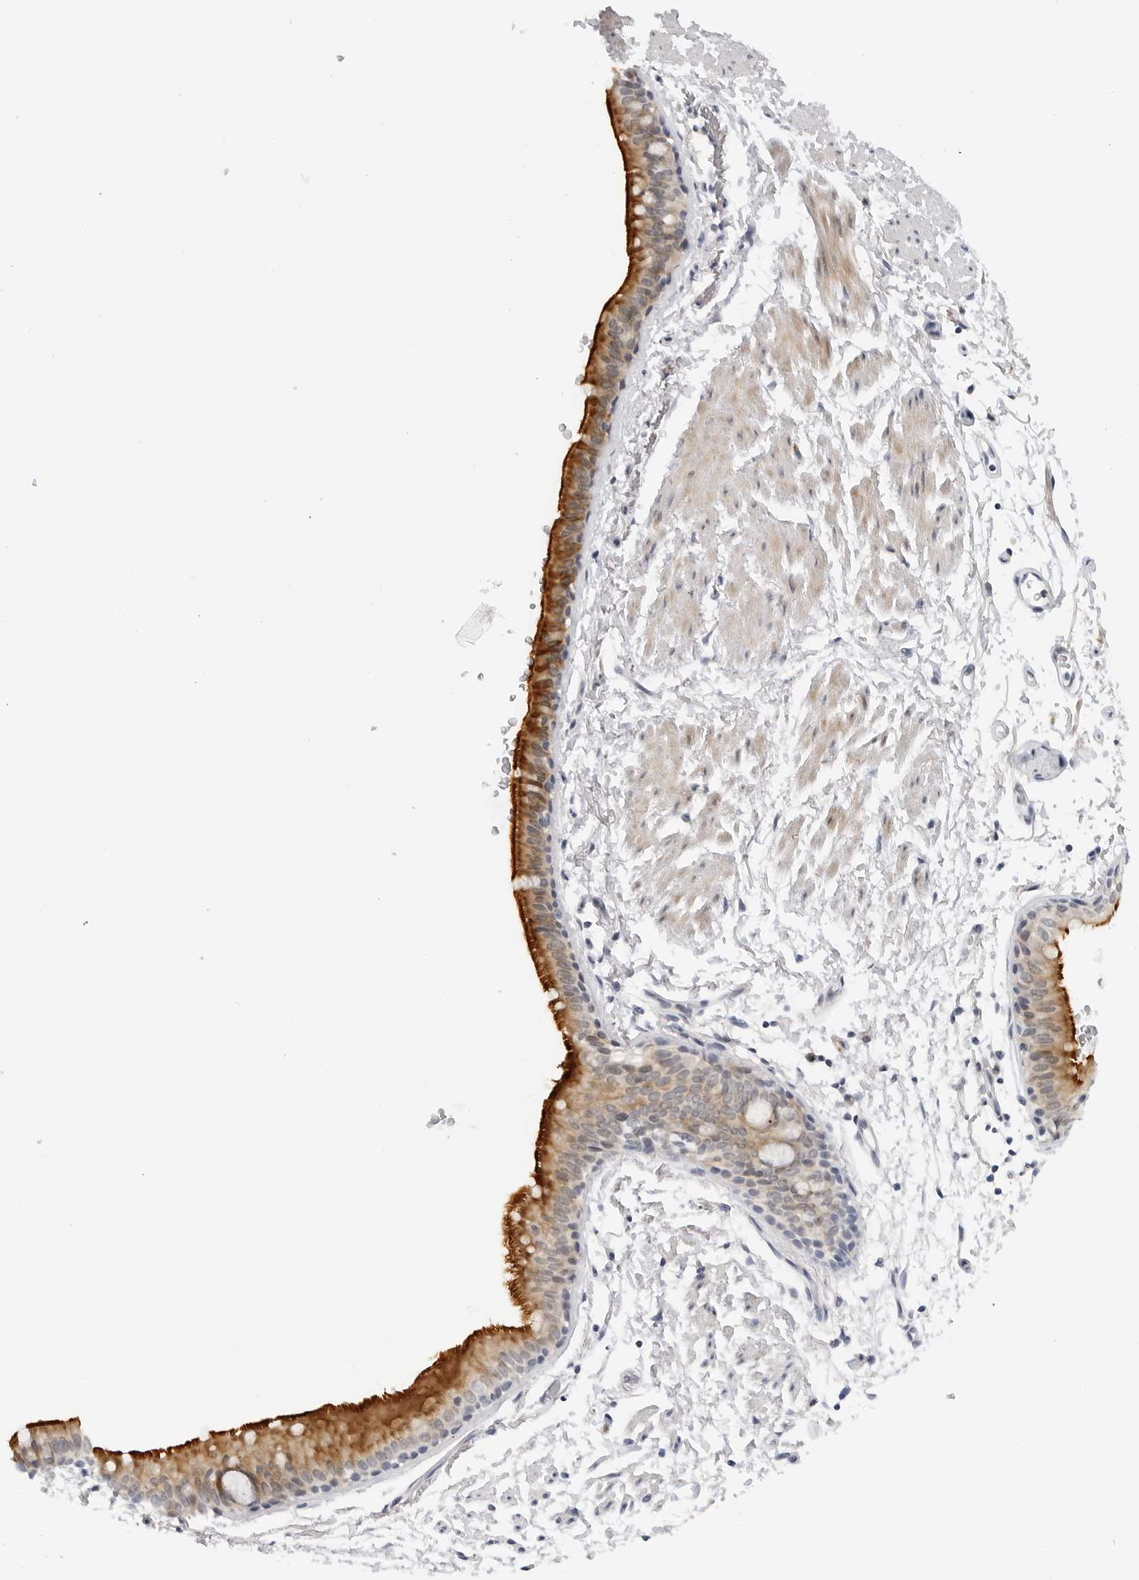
{"staining": {"intensity": "strong", "quantity": "25%-75%", "location": "cytoplasmic/membranous"}, "tissue": "bronchus", "cell_type": "Respiratory epithelial cells", "image_type": "normal", "snomed": [{"axis": "morphology", "description": "Normal tissue, NOS"}, {"axis": "topography", "description": "Lymph node"}, {"axis": "topography", "description": "Bronchus"}], "caption": "Immunohistochemistry (DAB) staining of benign human bronchus shows strong cytoplasmic/membranous protein staining in about 25%-75% of respiratory epithelial cells.", "gene": "MAP2K5", "patient": {"sex": "female", "age": 70}}